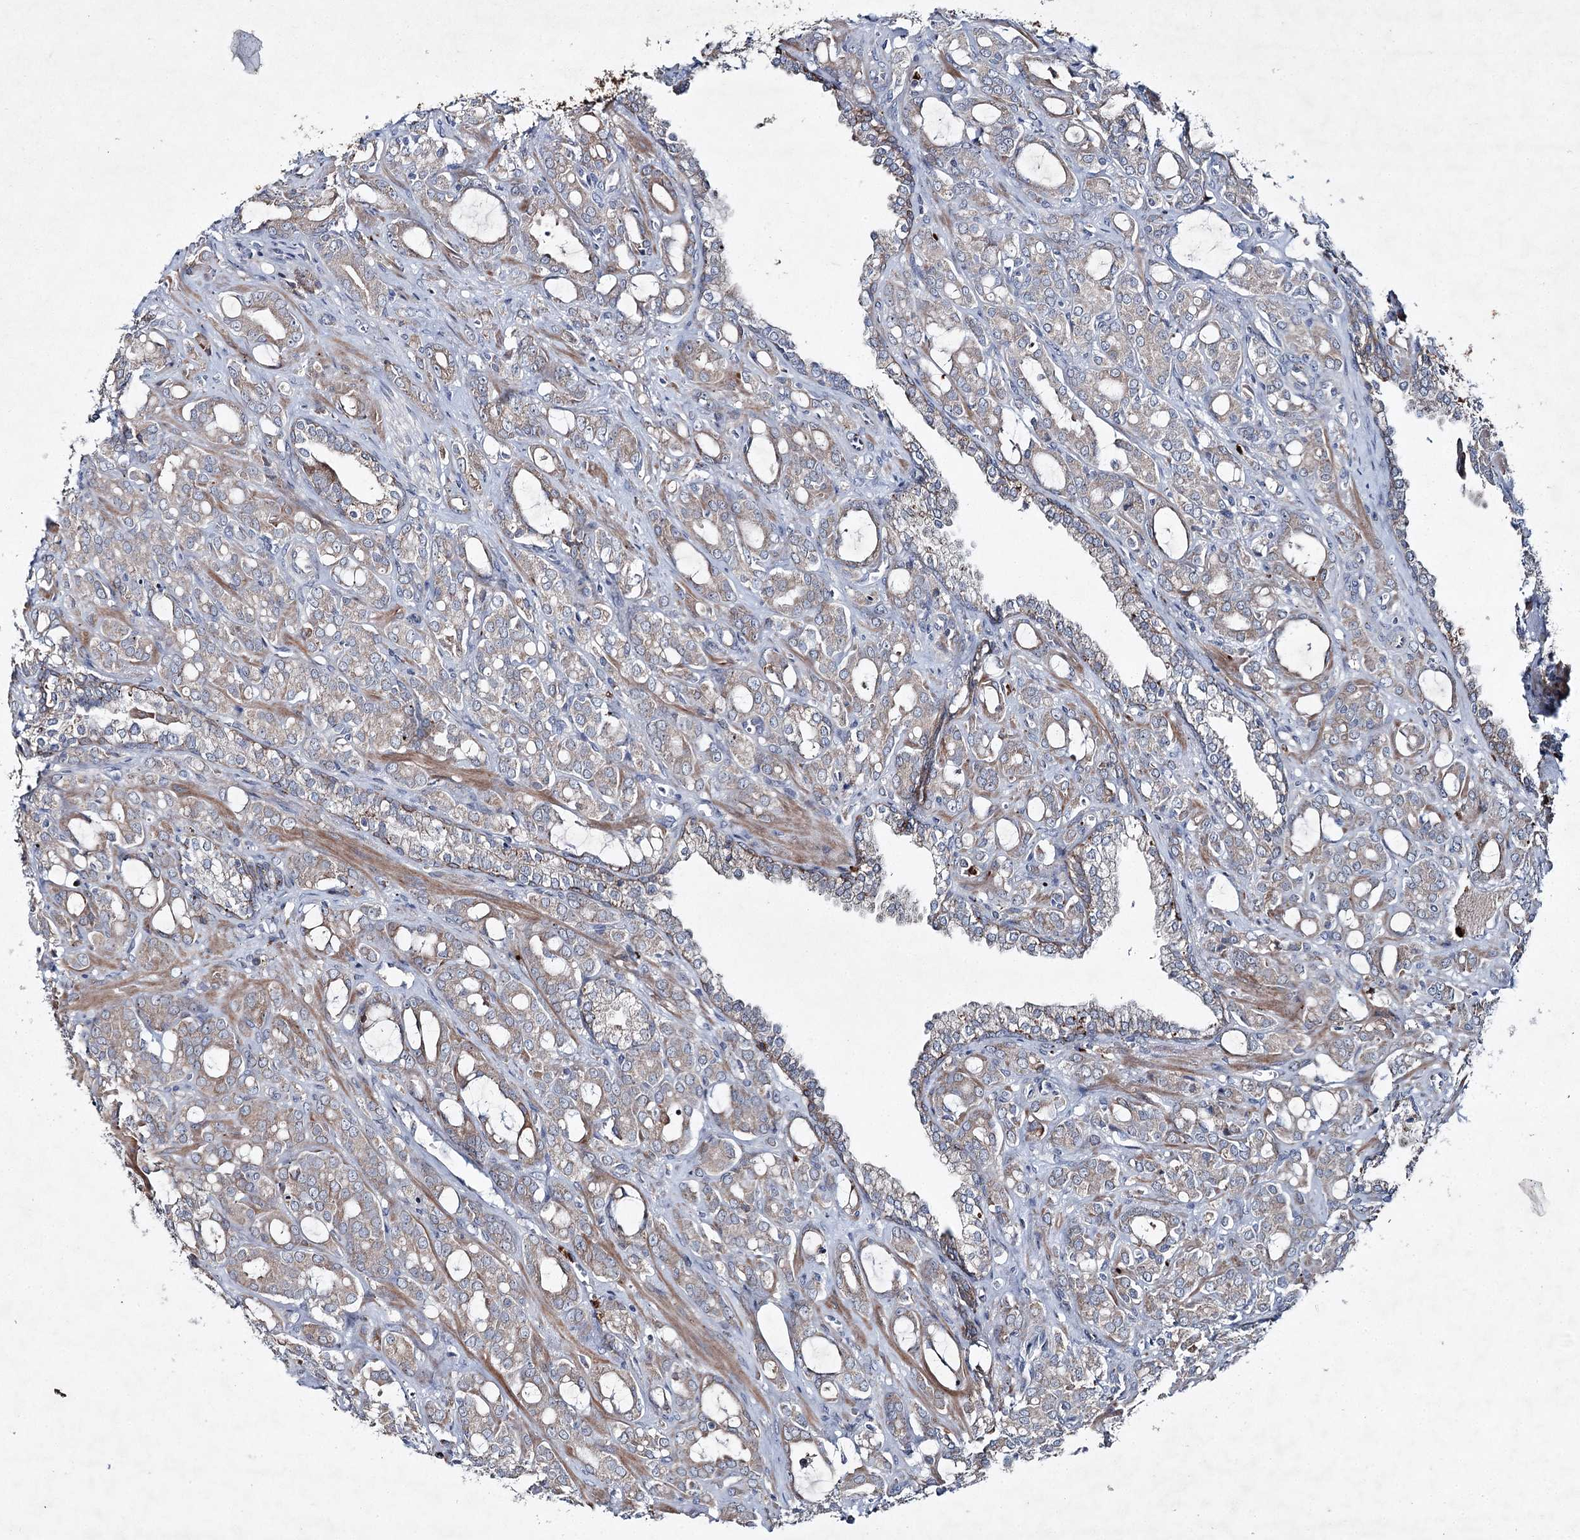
{"staining": {"intensity": "weak", "quantity": ">75%", "location": "cytoplasmic/membranous"}, "tissue": "prostate cancer", "cell_type": "Tumor cells", "image_type": "cancer", "snomed": [{"axis": "morphology", "description": "Adenocarcinoma, High grade"}, {"axis": "topography", "description": "Prostate"}], "caption": "Adenocarcinoma (high-grade) (prostate) stained for a protein reveals weak cytoplasmic/membranous positivity in tumor cells. (IHC, brightfield microscopy, high magnification).", "gene": "PLA2G12A", "patient": {"sex": "male", "age": 72}}